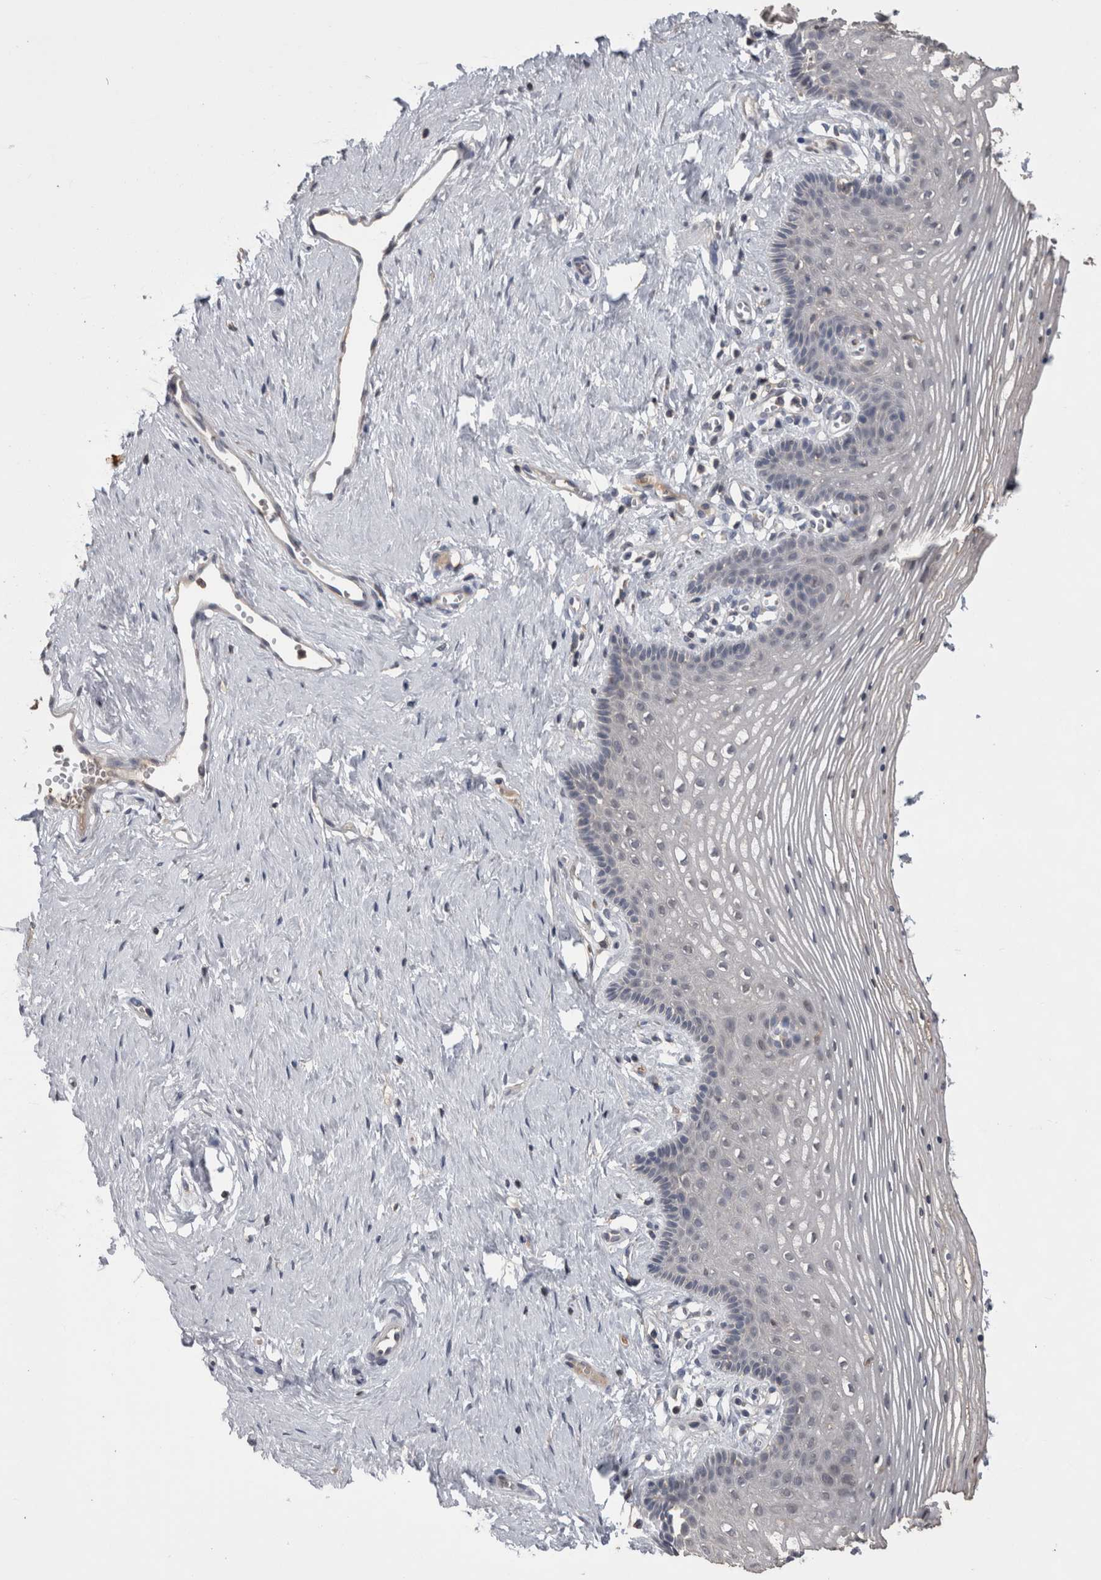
{"staining": {"intensity": "negative", "quantity": "none", "location": "none"}, "tissue": "vagina", "cell_type": "Squamous epithelial cells", "image_type": "normal", "snomed": [{"axis": "morphology", "description": "Normal tissue, NOS"}, {"axis": "topography", "description": "Vagina"}], "caption": "Immunohistochemistry micrograph of unremarkable human vagina stained for a protein (brown), which displays no staining in squamous epithelial cells. (Immunohistochemistry (ihc), brightfield microscopy, high magnification).", "gene": "ANXA13", "patient": {"sex": "female", "age": 32}}